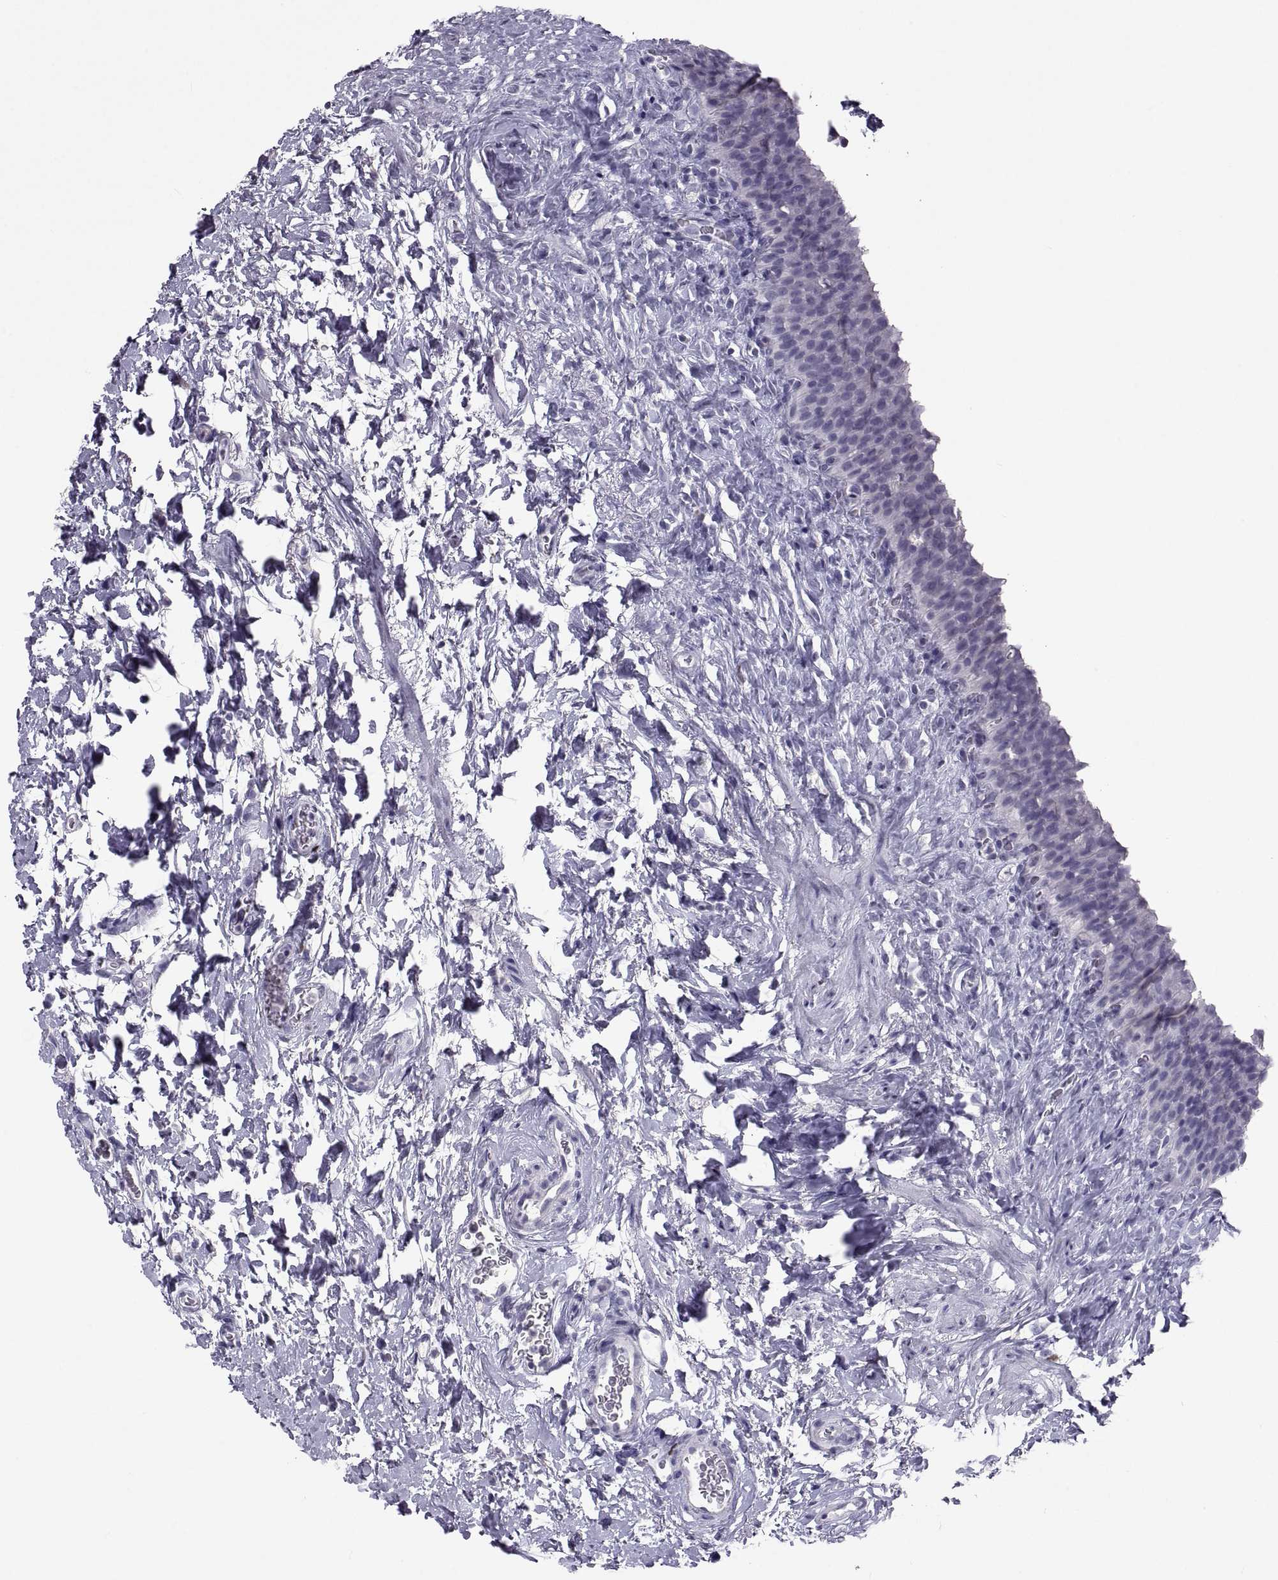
{"staining": {"intensity": "negative", "quantity": "none", "location": "none"}, "tissue": "urinary bladder", "cell_type": "Urothelial cells", "image_type": "normal", "snomed": [{"axis": "morphology", "description": "Normal tissue, NOS"}, {"axis": "topography", "description": "Urinary bladder"}], "caption": "High magnification brightfield microscopy of benign urinary bladder stained with DAB (brown) and counterstained with hematoxylin (blue): urothelial cells show no significant staining.", "gene": "SOX21", "patient": {"sex": "male", "age": 76}}